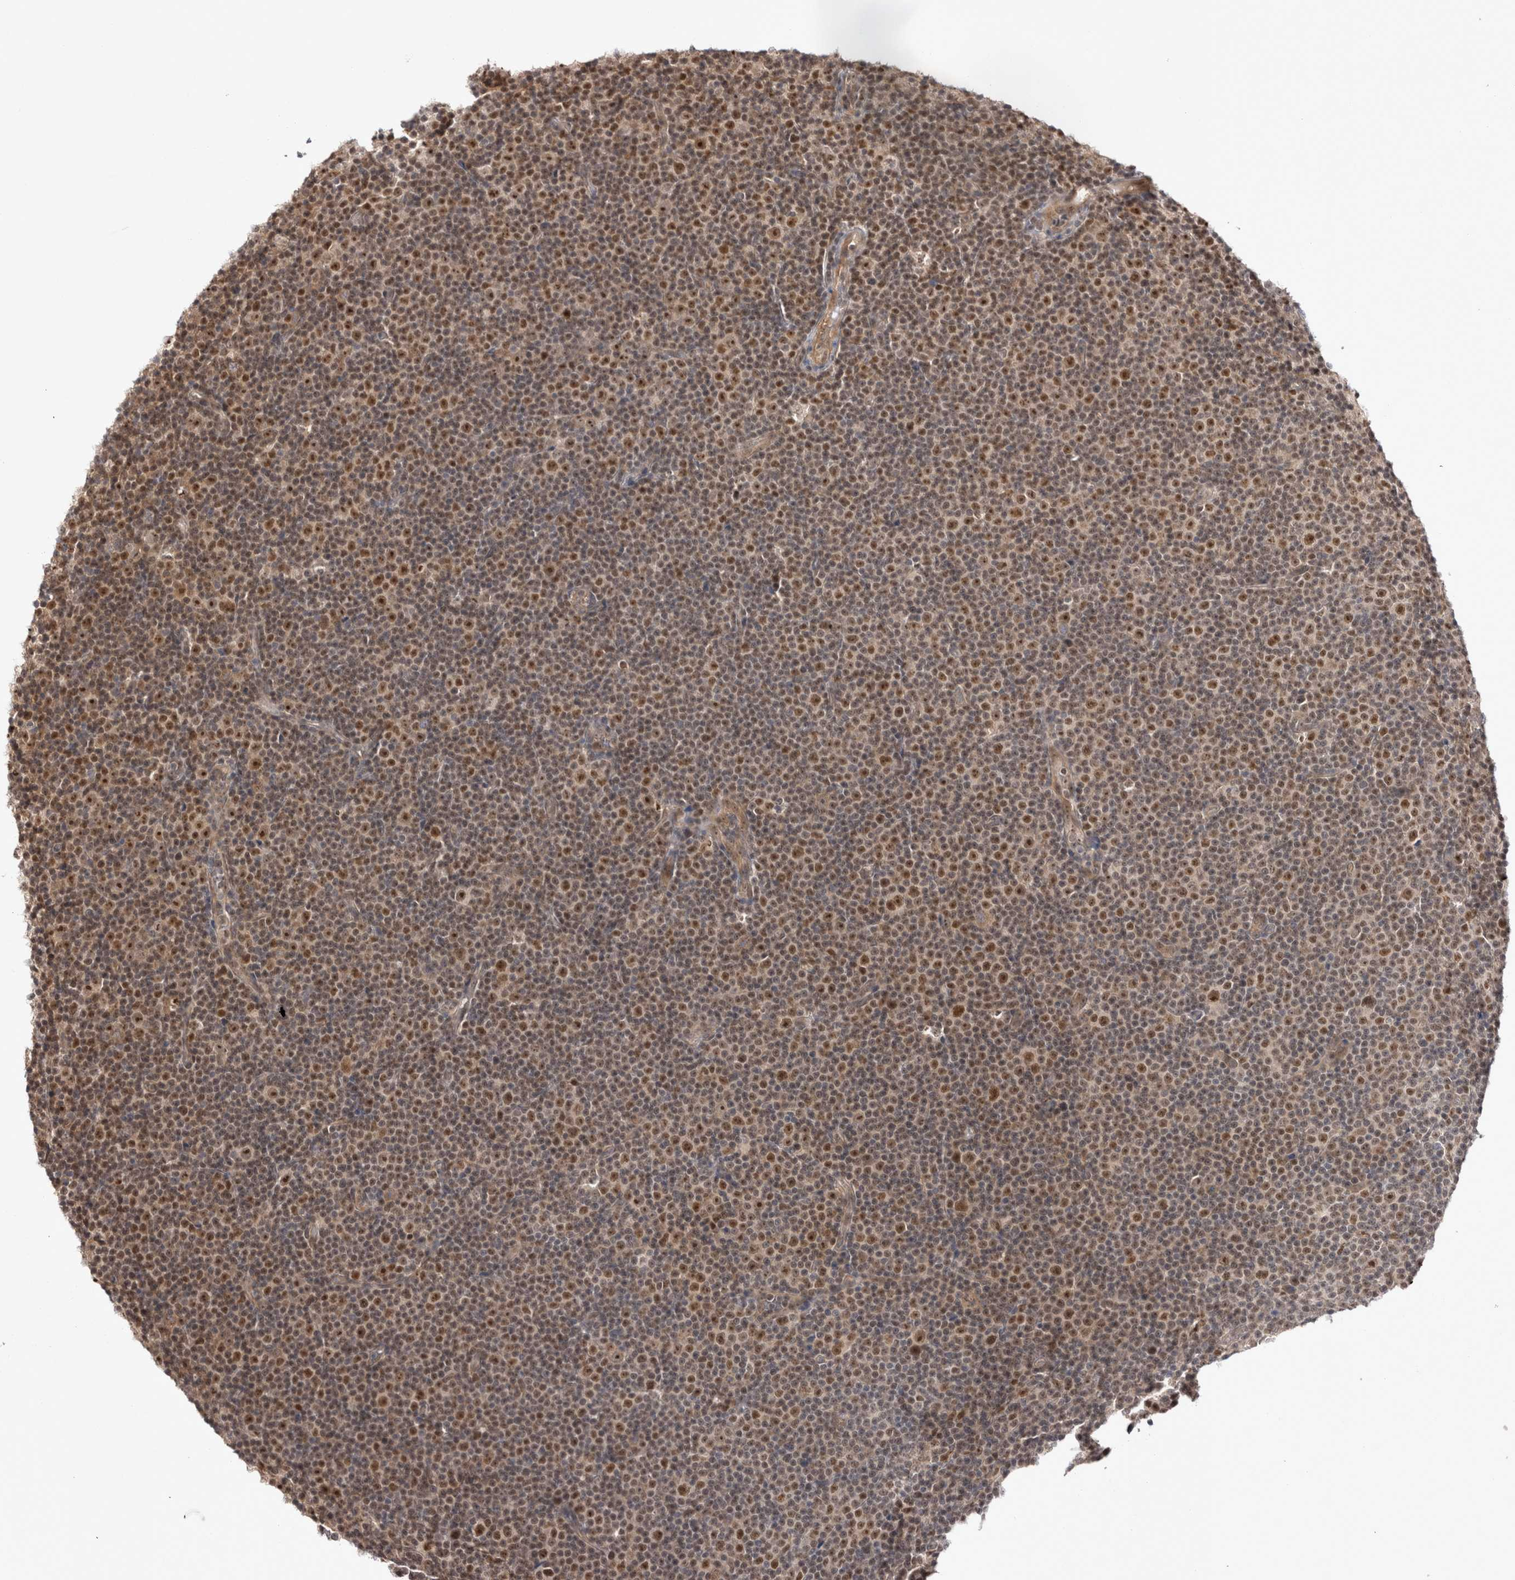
{"staining": {"intensity": "moderate", "quantity": ">75%", "location": "nuclear"}, "tissue": "lymphoma", "cell_type": "Tumor cells", "image_type": "cancer", "snomed": [{"axis": "morphology", "description": "Malignant lymphoma, non-Hodgkin's type, Low grade"}, {"axis": "topography", "description": "Lymph node"}], "caption": "A medium amount of moderate nuclear staining is present in approximately >75% of tumor cells in low-grade malignant lymphoma, non-Hodgkin's type tissue.", "gene": "EXOSC4", "patient": {"sex": "female", "age": 67}}